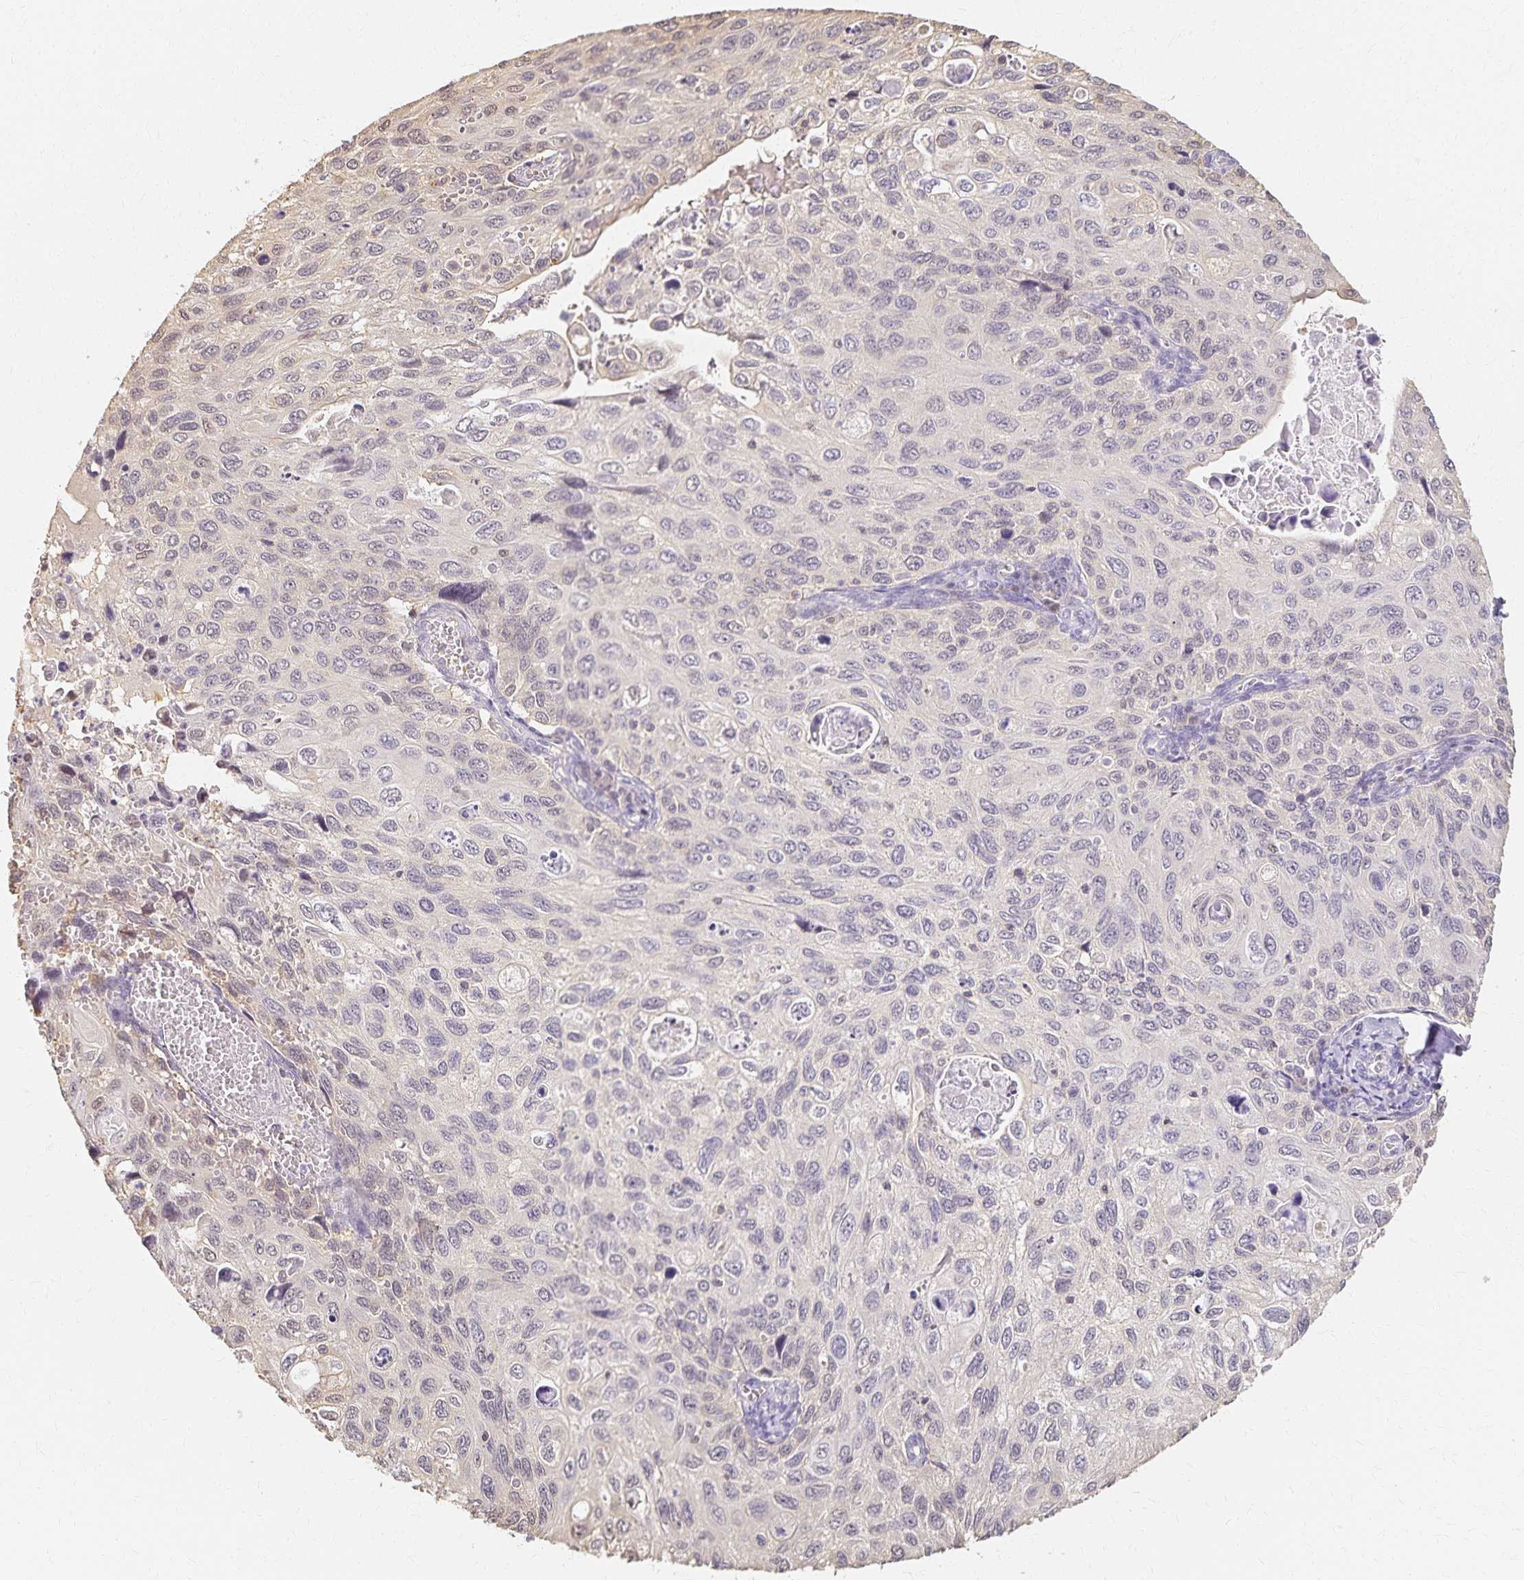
{"staining": {"intensity": "negative", "quantity": "none", "location": "none"}, "tissue": "cervical cancer", "cell_type": "Tumor cells", "image_type": "cancer", "snomed": [{"axis": "morphology", "description": "Squamous cell carcinoma, NOS"}, {"axis": "topography", "description": "Cervix"}], "caption": "Protein analysis of cervical cancer (squamous cell carcinoma) shows no significant positivity in tumor cells.", "gene": "AZGP1", "patient": {"sex": "female", "age": 70}}